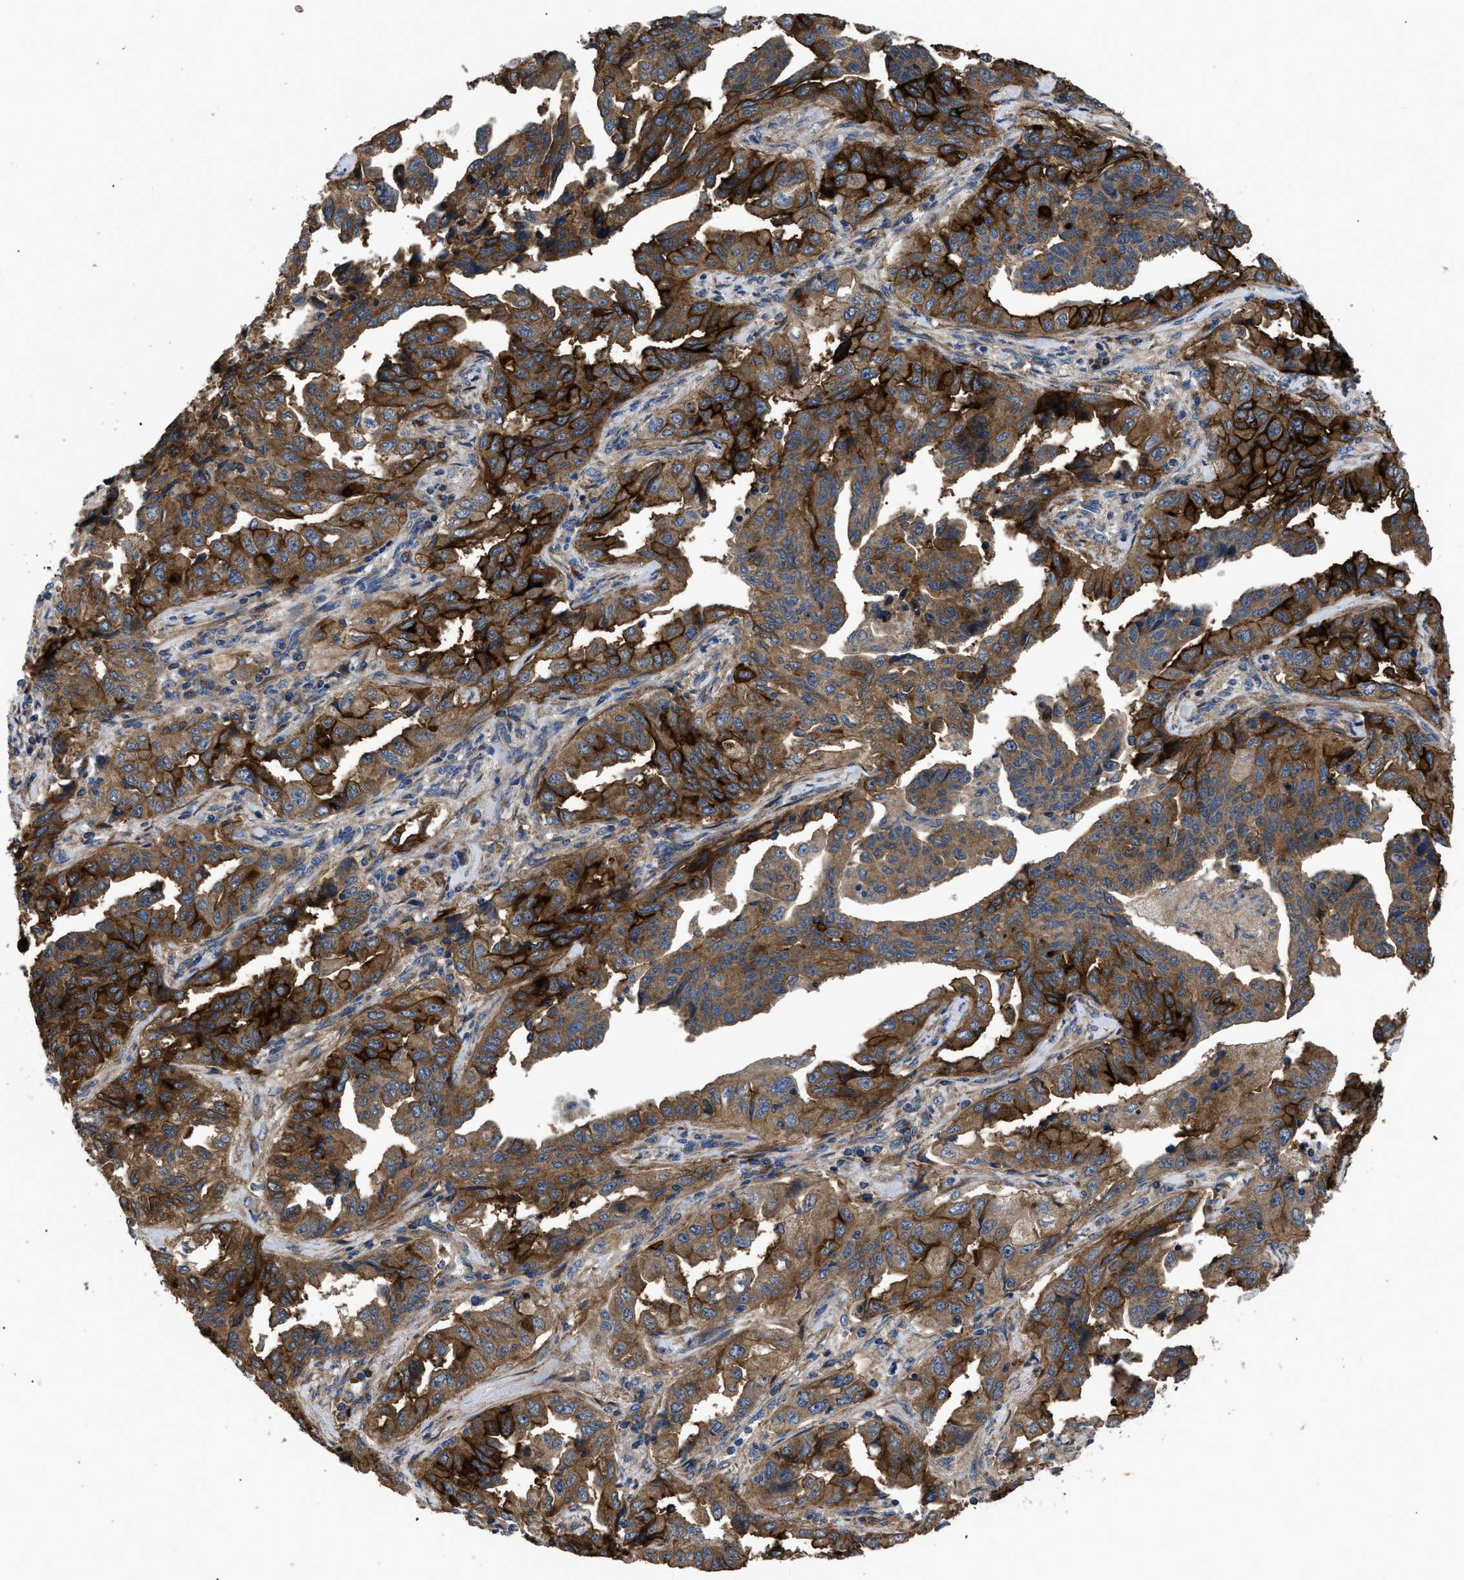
{"staining": {"intensity": "strong", "quantity": ">75%", "location": "cytoplasmic/membranous"}, "tissue": "lung cancer", "cell_type": "Tumor cells", "image_type": "cancer", "snomed": [{"axis": "morphology", "description": "Adenocarcinoma, NOS"}, {"axis": "topography", "description": "Lung"}], "caption": "Human lung cancer (adenocarcinoma) stained with a protein marker demonstrates strong staining in tumor cells.", "gene": "NT5E", "patient": {"sex": "female", "age": 51}}